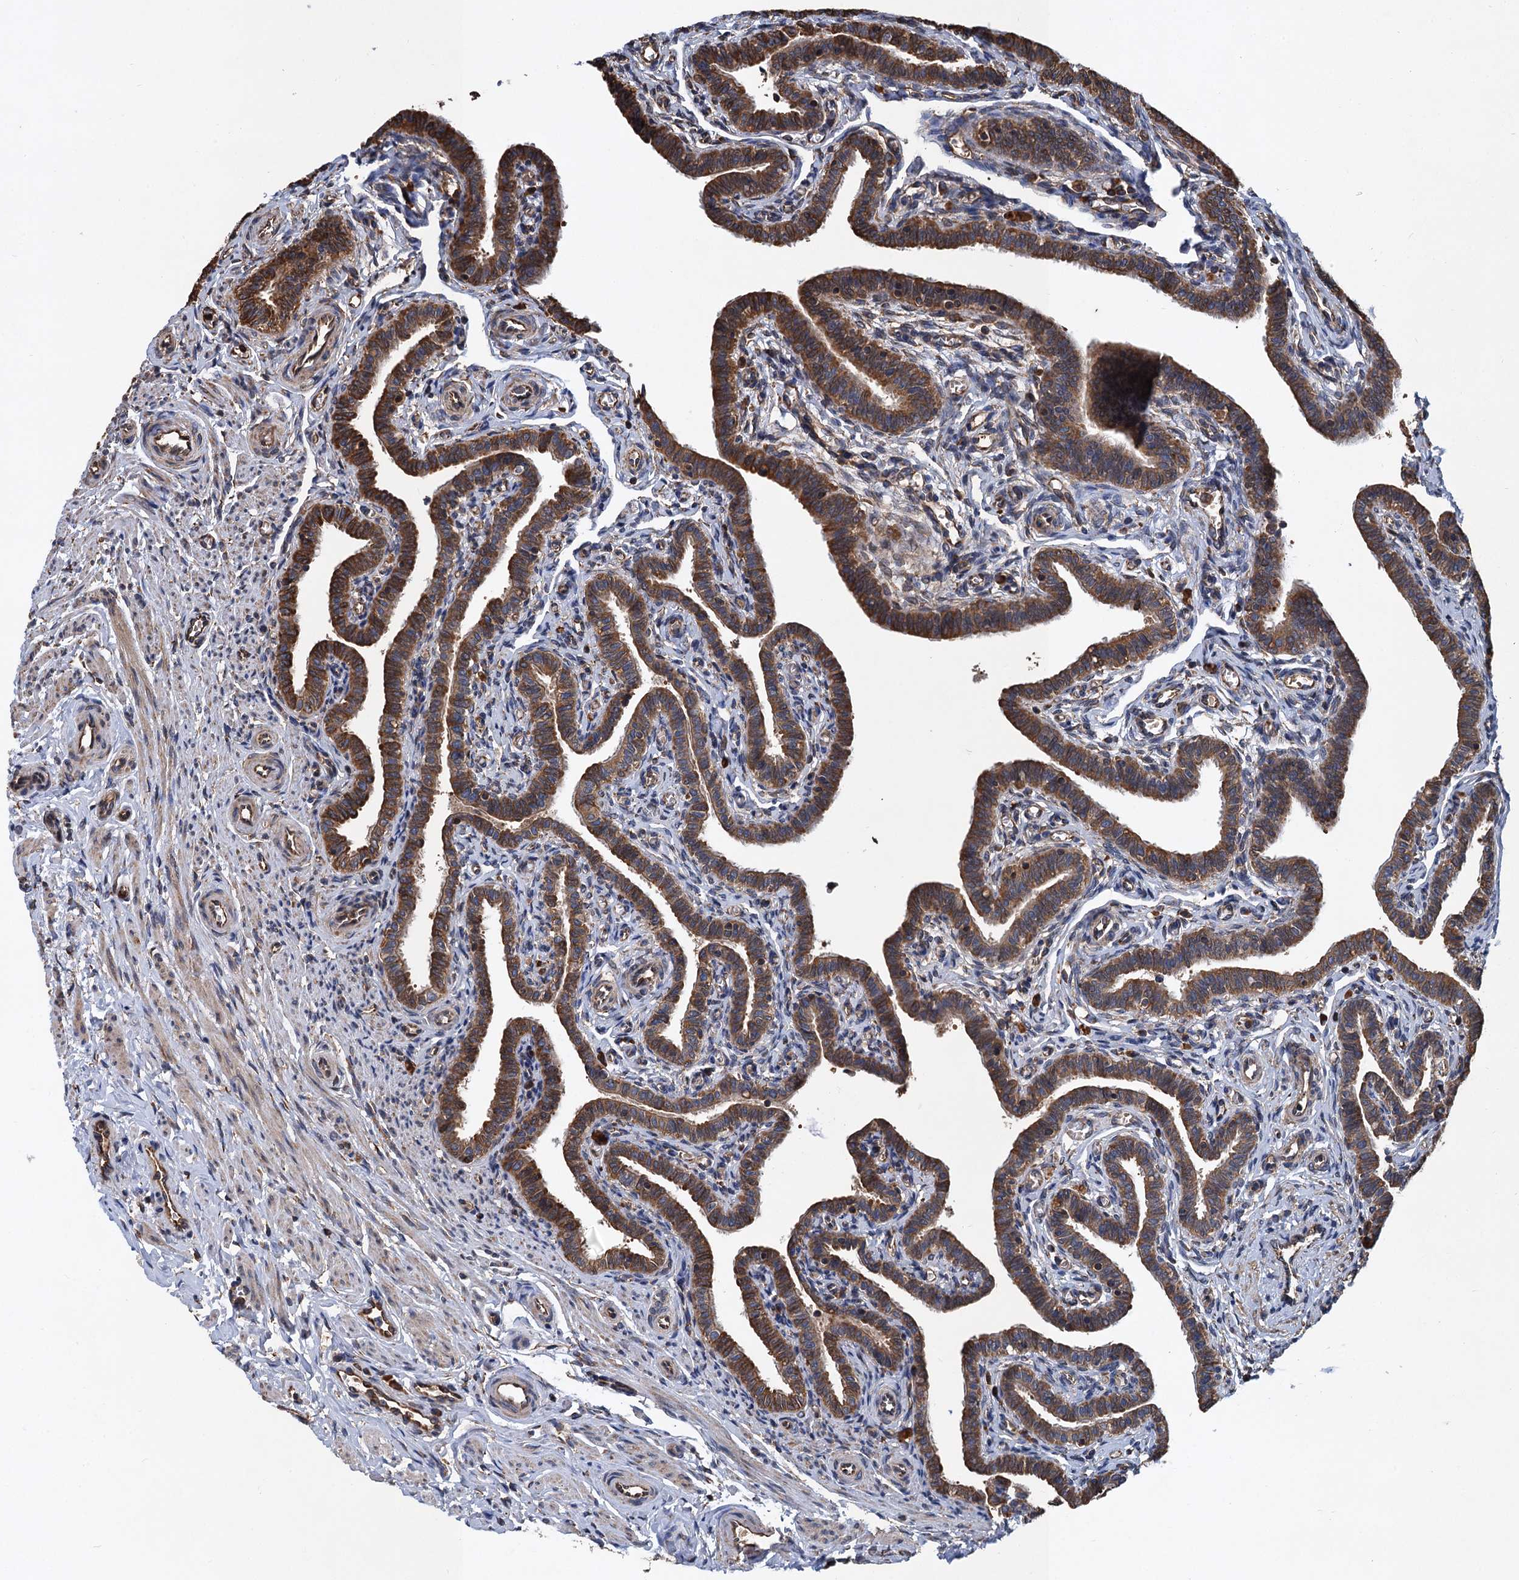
{"staining": {"intensity": "strong", "quantity": ">75%", "location": "cytoplasmic/membranous"}, "tissue": "fallopian tube", "cell_type": "Glandular cells", "image_type": "normal", "snomed": [{"axis": "morphology", "description": "Normal tissue, NOS"}, {"axis": "topography", "description": "Fallopian tube"}], "caption": "High-magnification brightfield microscopy of benign fallopian tube stained with DAB (3,3'-diaminobenzidine) (brown) and counterstained with hematoxylin (blue). glandular cells exhibit strong cytoplasmic/membranous positivity is identified in about>75% of cells. (IHC, brightfield microscopy, high magnification).", "gene": "LINS1", "patient": {"sex": "female", "age": 36}}